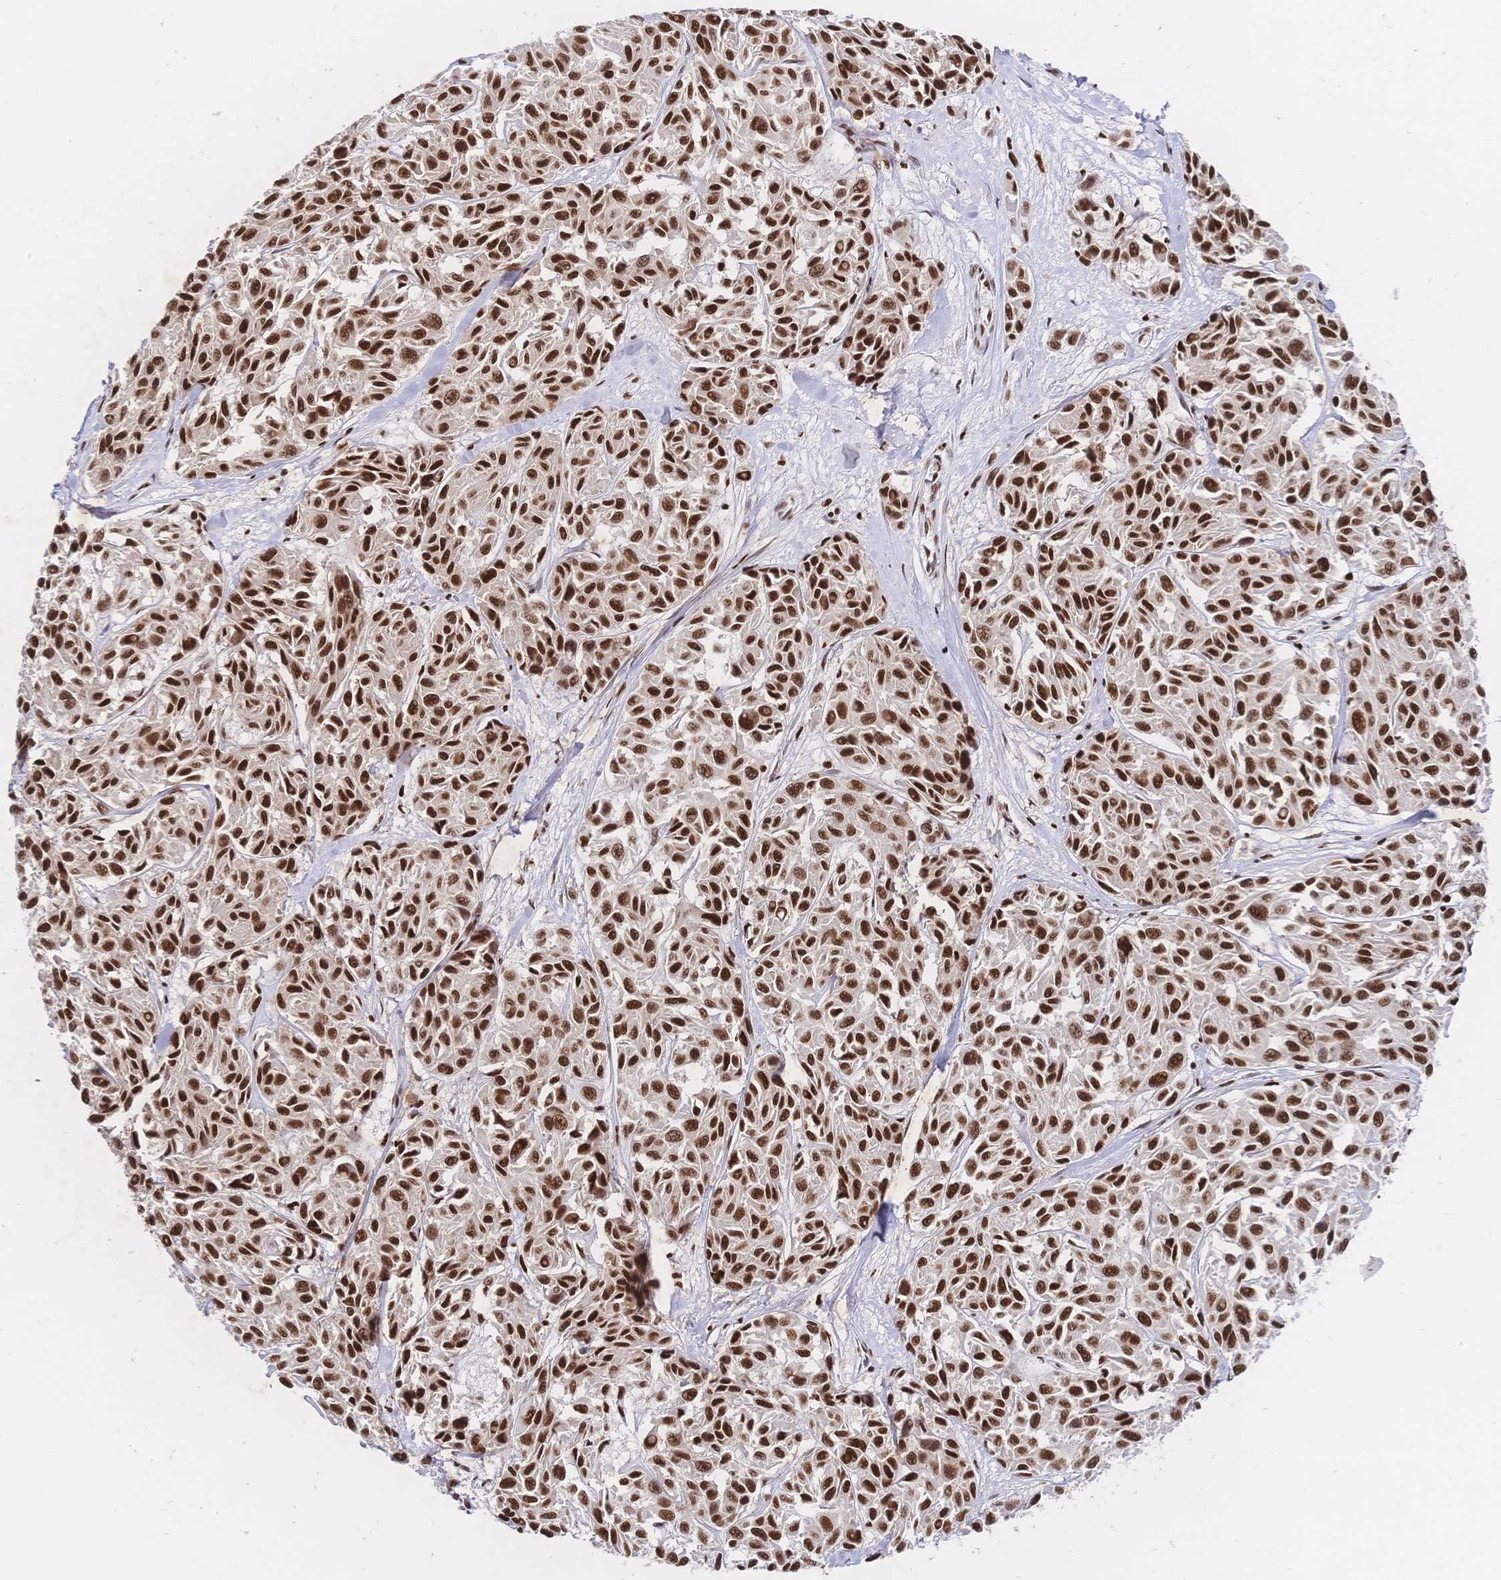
{"staining": {"intensity": "strong", "quantity": ">75%", "location": "nuclear"}, "tissue": "melanoma", "cell_type": "Tumor cells", "image_type": "cancer", "snomed": [{"axis": "morphology", "description": "Malignant melanoma, NOS"}, {"axis": "topography", "description": "Skin"}], "caption": "This histopathology image demonstrates immunohistochemistry staining of human malignant melanoma, with high strong nuclear staining in about >75% of tumor cells.", "gene": "SRSF1", "patient": {"sex": "female", "age": 66}}